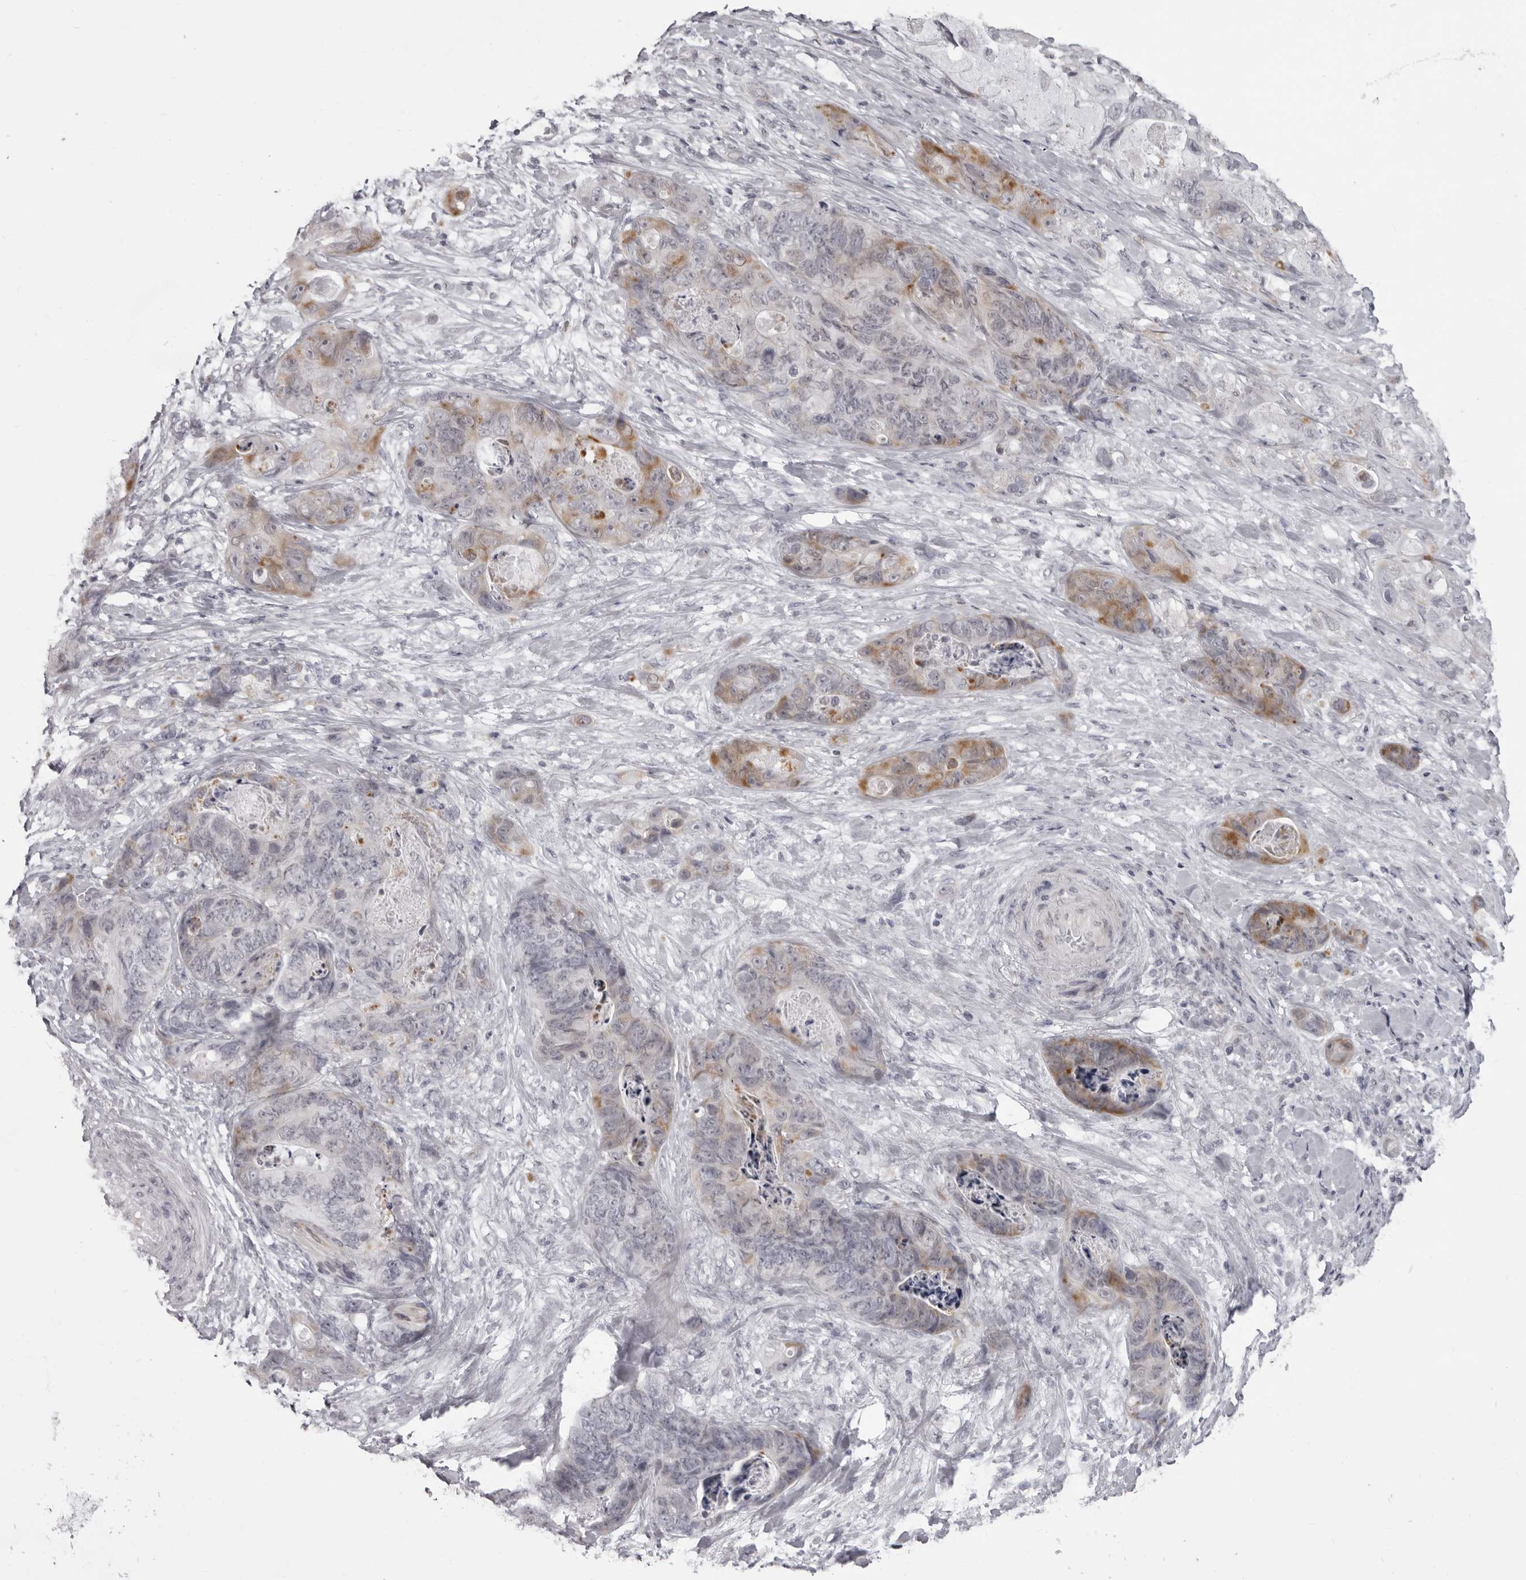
{"staining": {"intensity": "moderate", "quantity": "25%-75%", "location": "cytoplasmic/membranous"}, "tissue": "stomach cancer", "cell_type": "Tumor cells", "image_type": "cancer", "snomed": [{"axis": "morphology", "description": "Normal tissue, NOS"}, {"axis": "morphology", "description": "Adenocarcinoma, NOS"}, {"axis": "topography", "description": "Stomach"}], "caption": "Stomach adenocarcinoma stained with a brown dye exhibits moderate cytoplasmic/membranous positive positivity in approximately 25%-75% of tumor cells.", "gene": "NUDT18", "patient": {"sex": "female", "age": 89}}